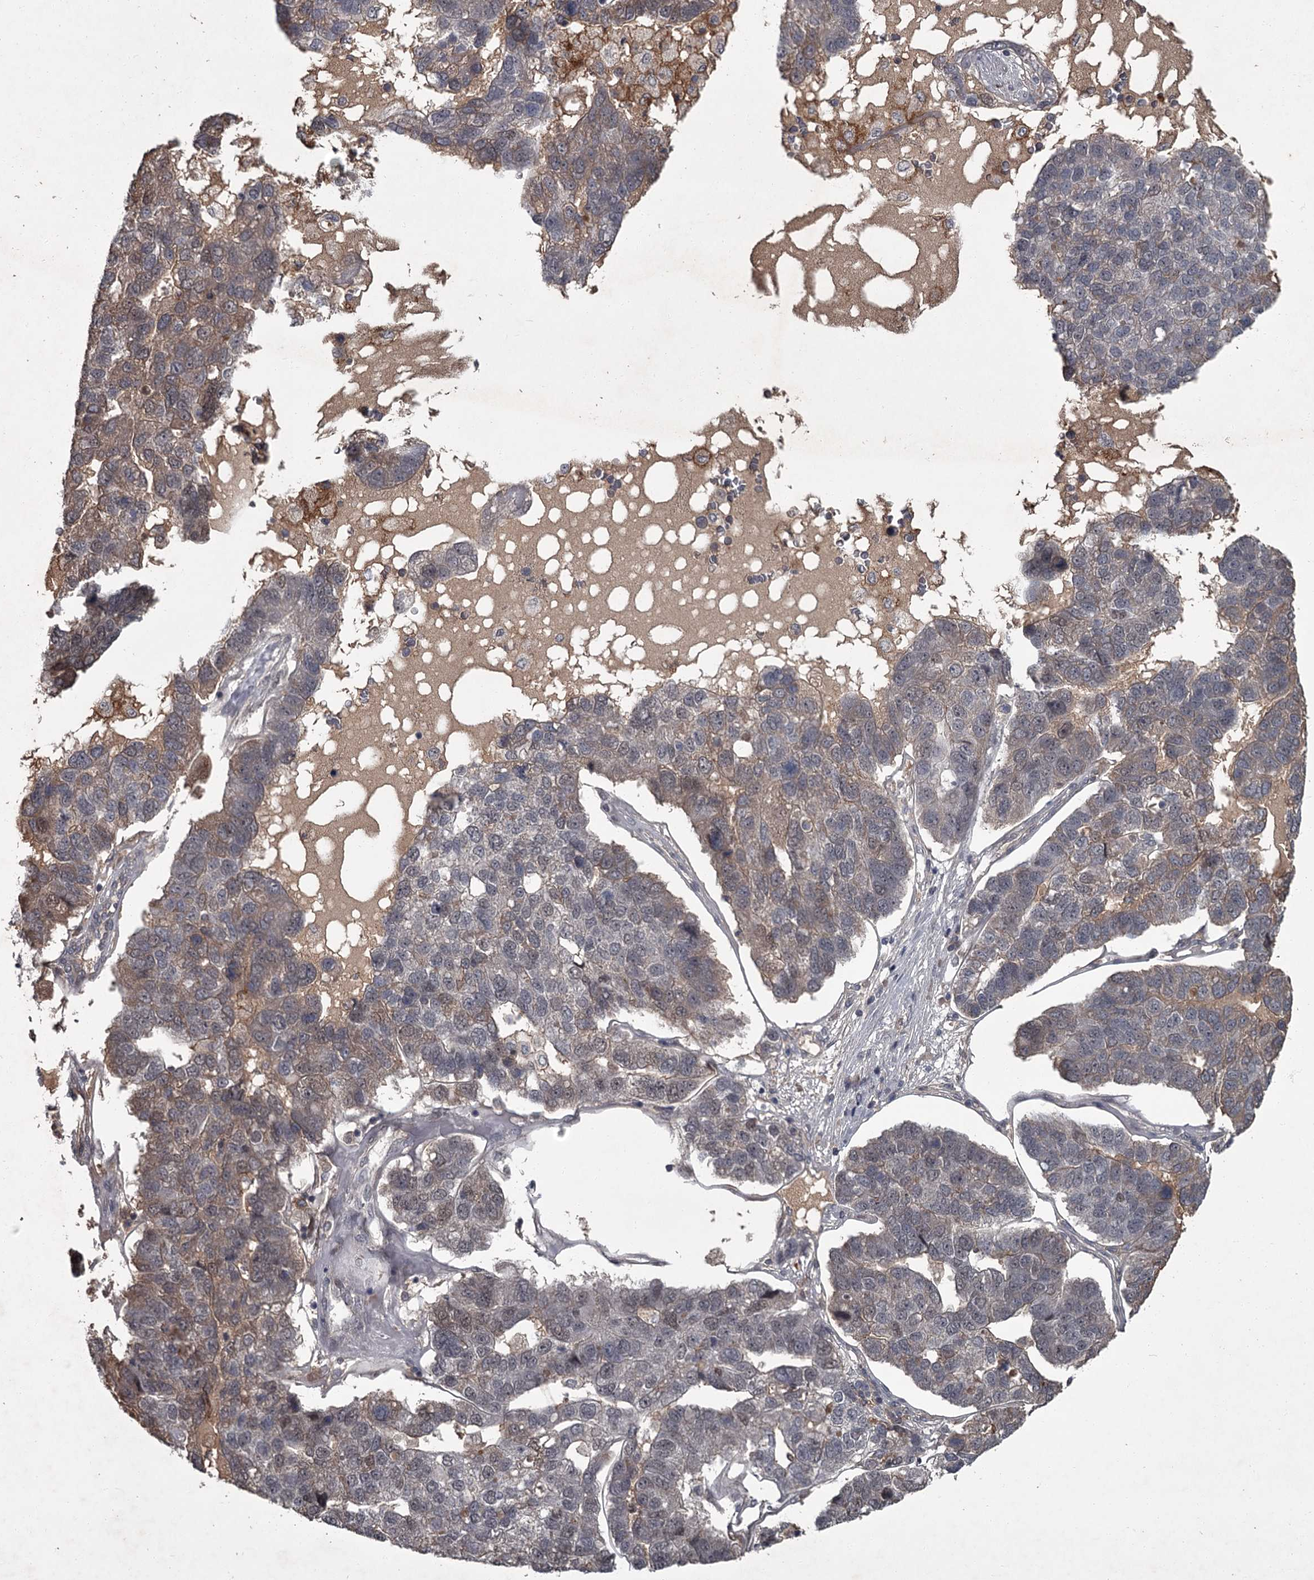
{"staining": {"intensity": "weak", "quantity": "<25%", "location": "cytoplasmic/membranous,nuclear"}, "tissue": "pancreatic cancer", "cell_type": "Tumor cells", "image_type": "cancer", "snomed": [{"axis": "morphology", "description": "Adenocarcinoma, NOS"}, {"axis": "topography", "description": "Pancreas"}], "caption": "Immunohistochemistry (IHC) histopathology image of neoplastic tissue: human adenocarcinoma (pancreatic) stained with DAB (3,3'-diaminobenzidine) shows no significant protein expression in tumor cells.", "gene": "FLVCR2", "patient": {"sex": "female", "age": 61}}